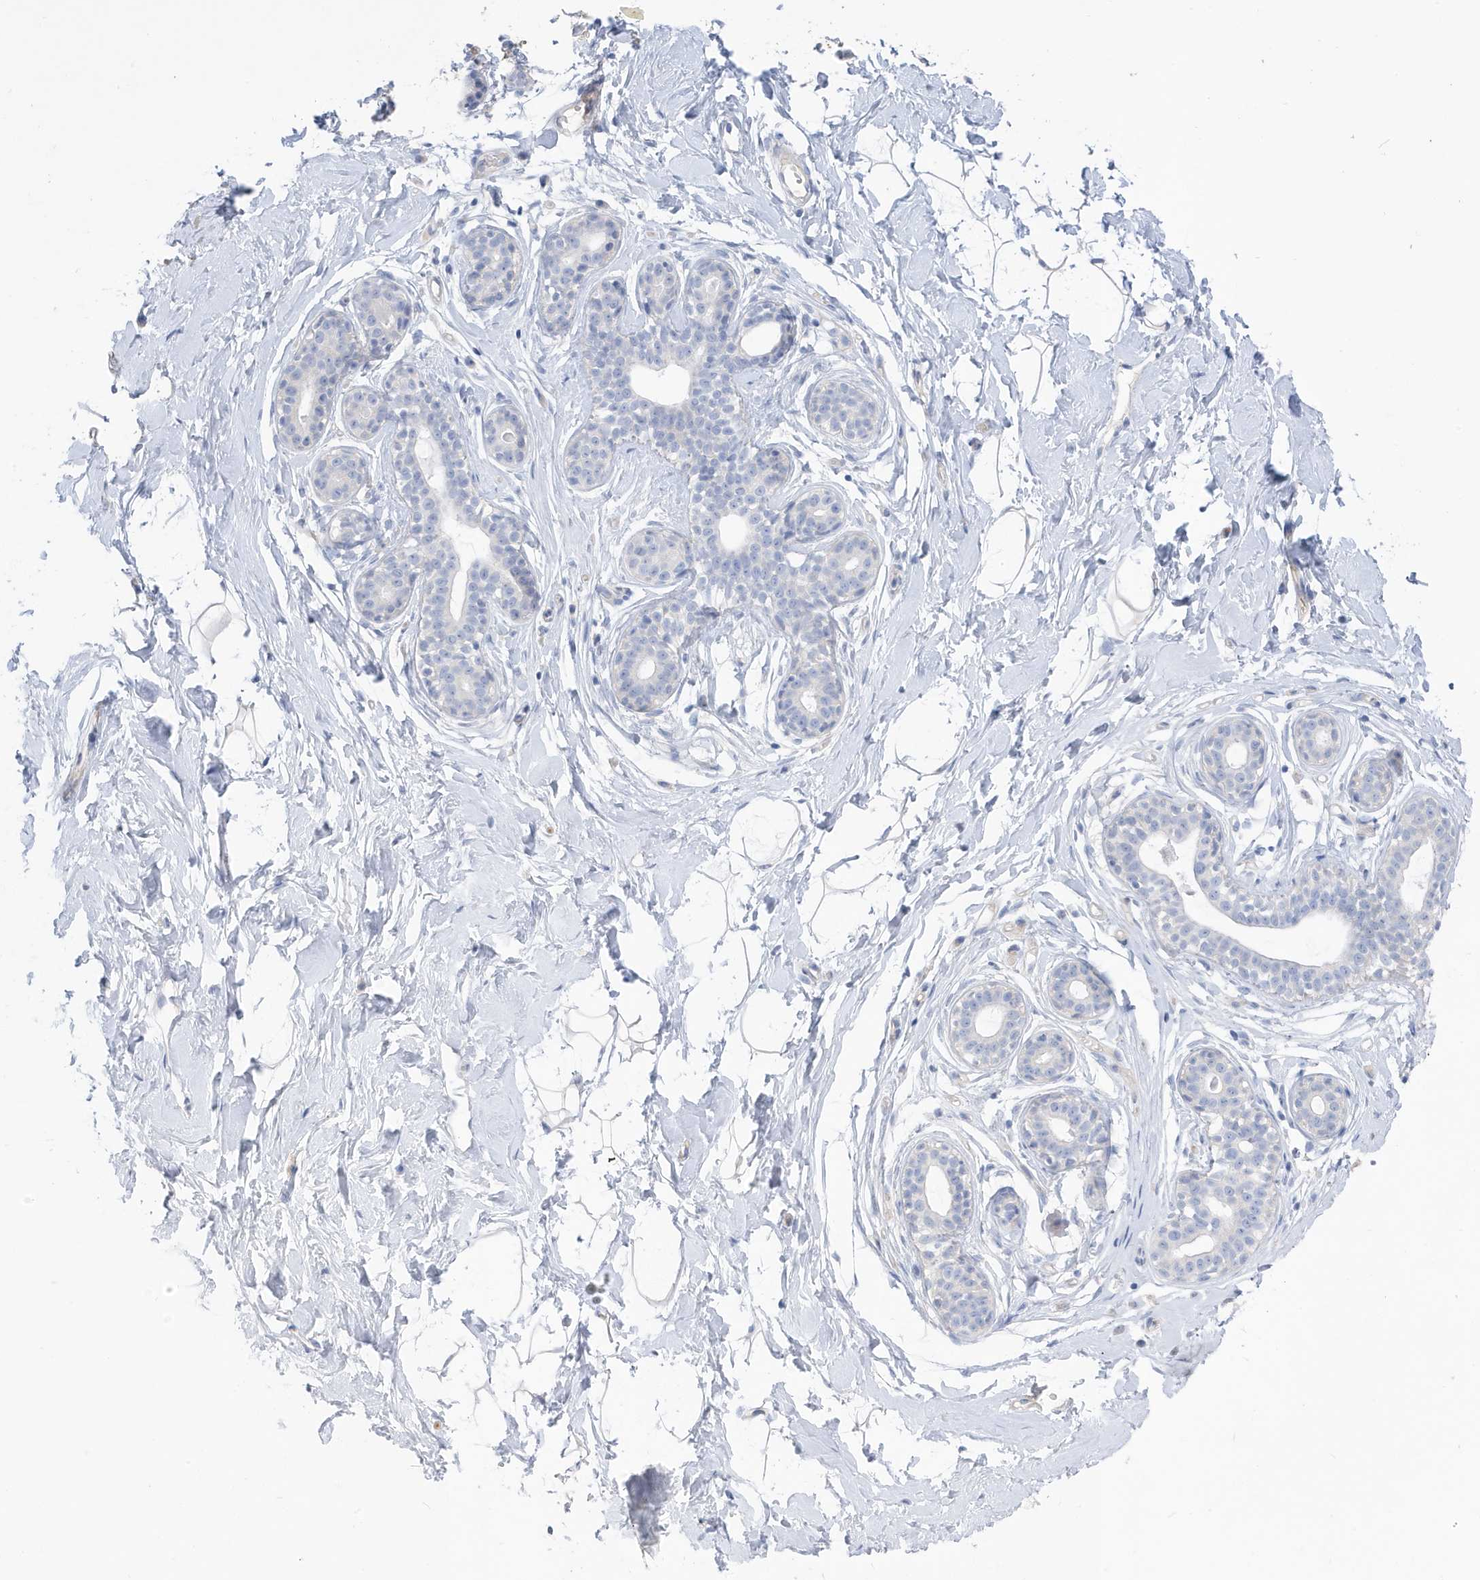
{"staining": {"intensity": "negative", "quantity": "none", "location": "none"}, "tissue": "breast", "cell_type": "Adipocytes", "image_type": "normal", "snomed": [{"axis": "morphology", "description": "Normal tissue, NOS"}, {"axis": "morphology", "description": "Adenoma, NOS"}, {"axis": "topography", "description": "Breast"}], "caption": "DAB immunohistochemical staining of normal human breast exhibits no significant expression in adipocytes.", "gene": "ATP13A5", "patient": {"sex": "female", "age": 23}}